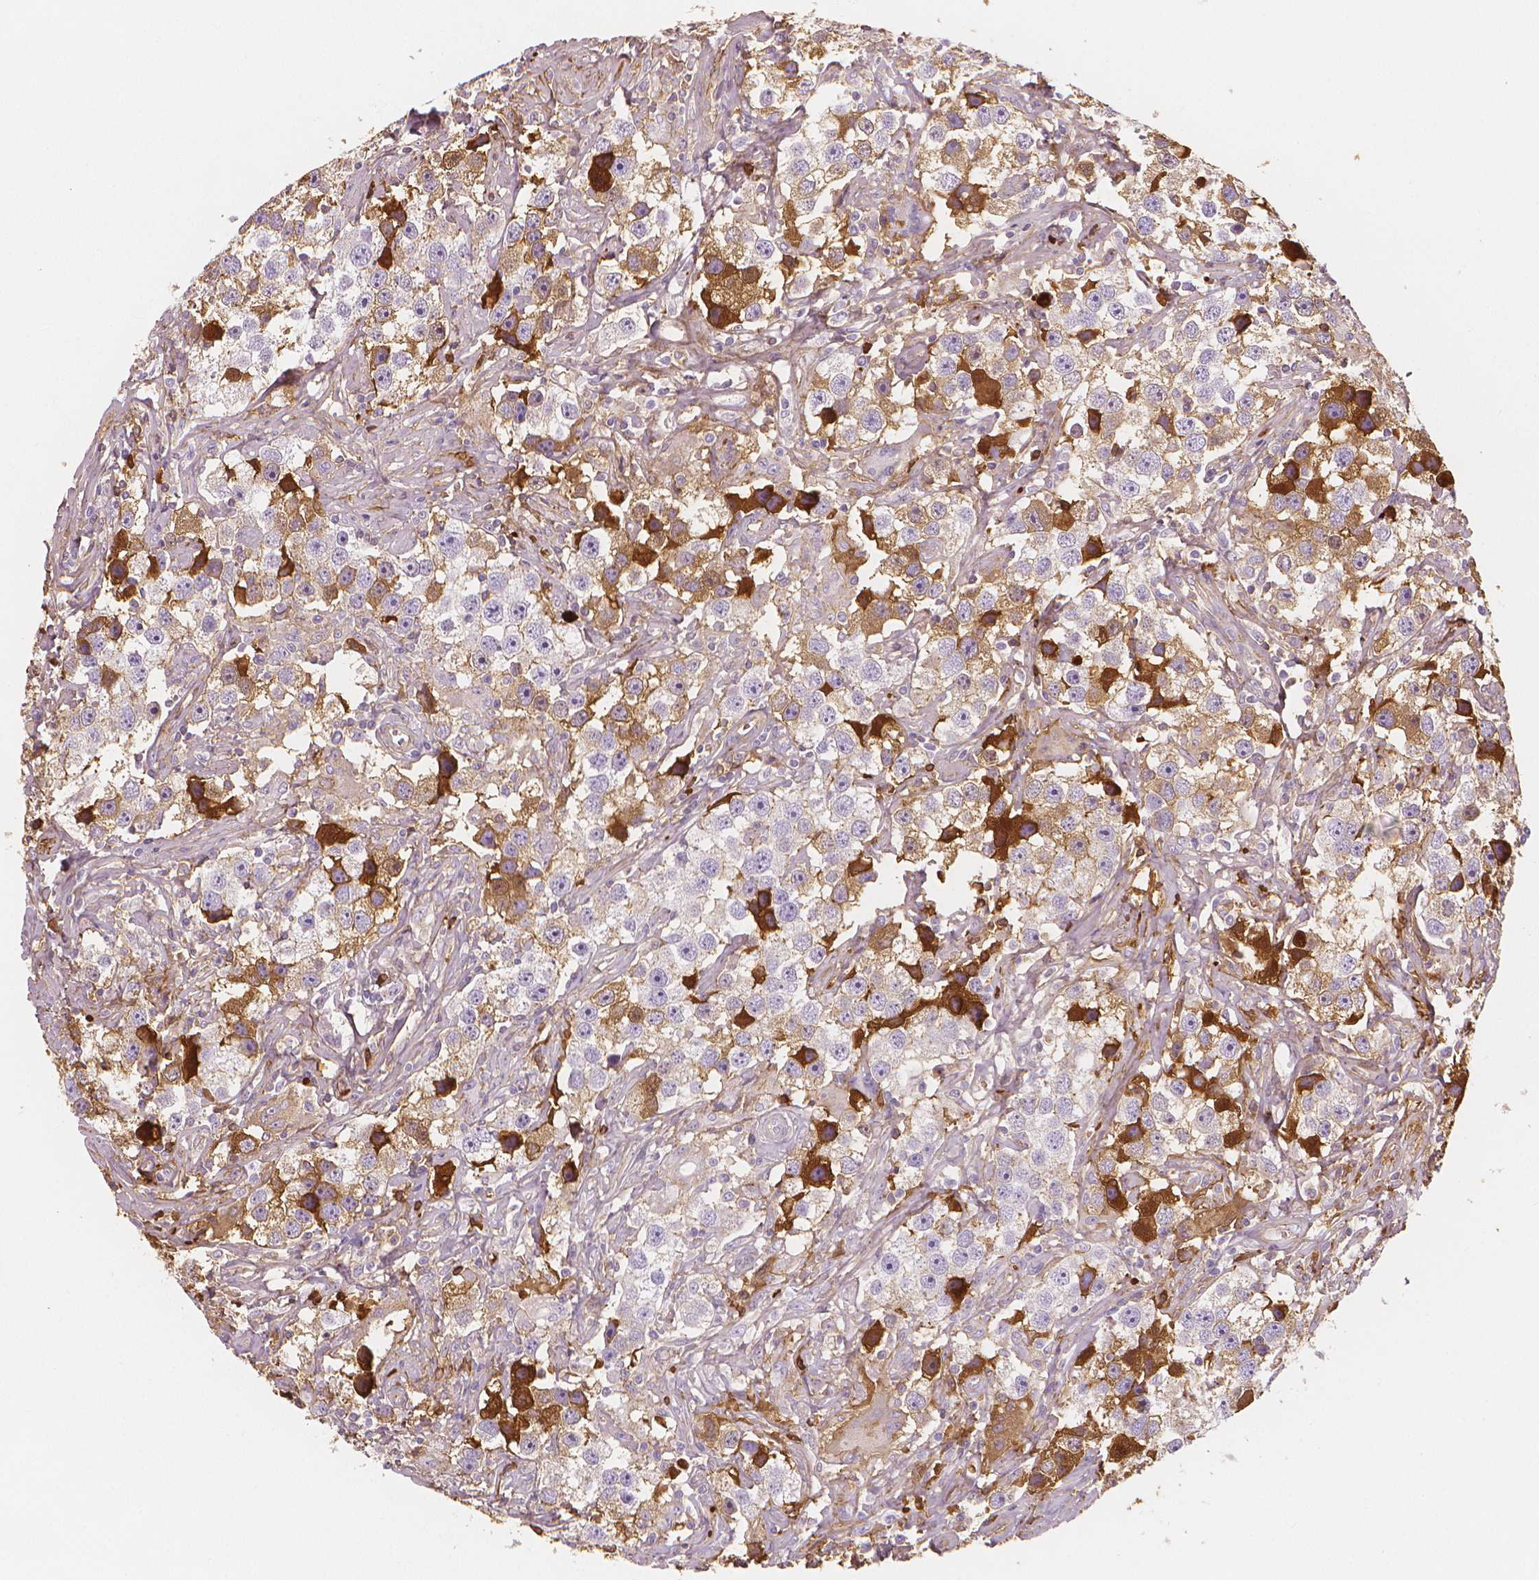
{"staining": {"intensity": "strong", "quantity": "<25%", "location": "cytoplasmic/membranous"}, "tissue": "testis cancer", "cell_type": "Tumor cells", "image_type": "cancer", "snomed": [{"axis": "morphology", "description": "Seminoma, NOS"}, {"axis": "topography", "description": "Testis"}], "caption": "Immunohistochemistry (IHC) (DAB (3,3'-diaminobenzidine)) staining of testis seminoma reveals strong cytoplasmic/membranous protein positivity in approximately <25% of tumor cells.", "gene": "APOA4", "patient": {"sex": "male", "age": 49}}